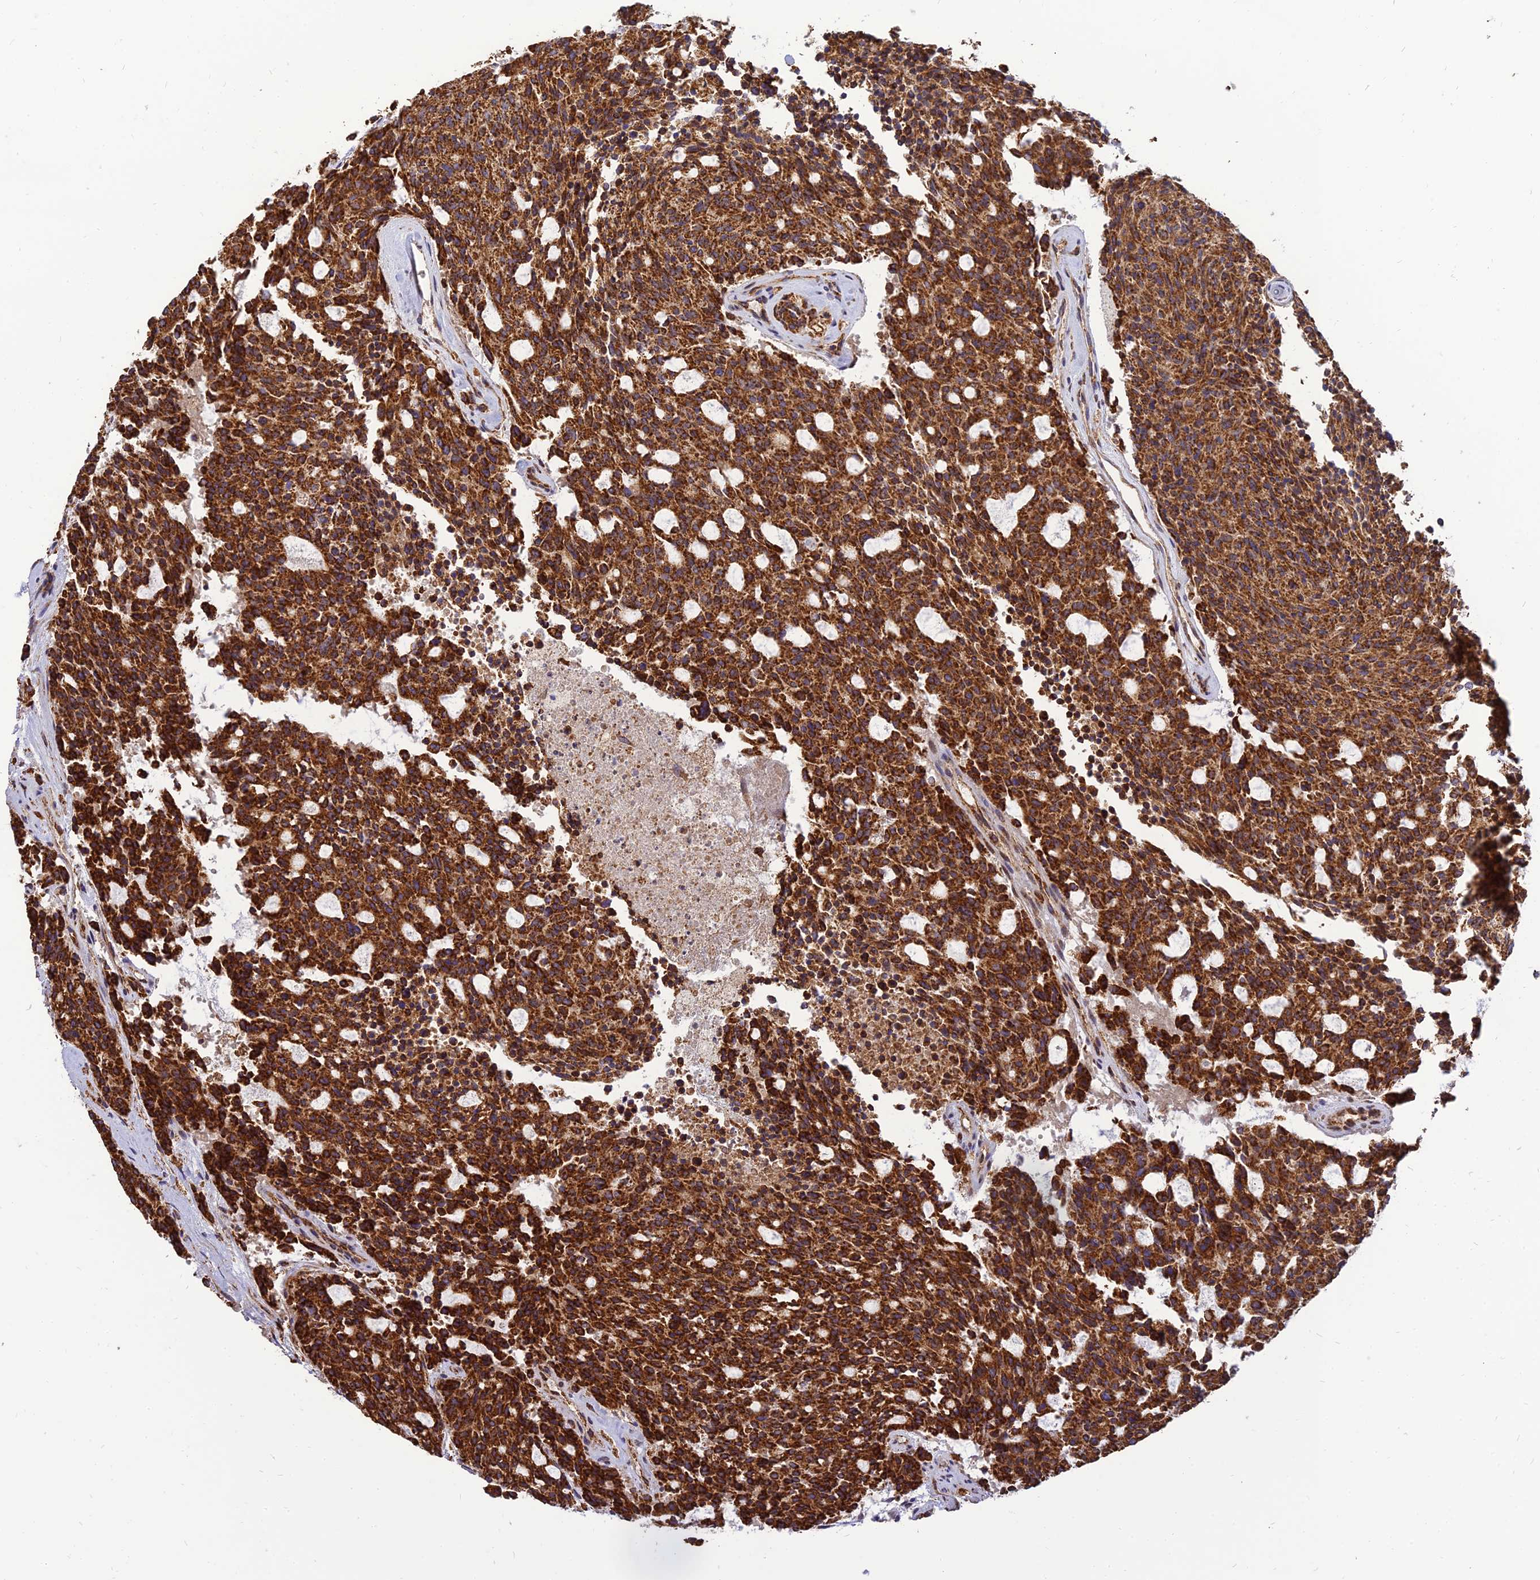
{"staining": {"intensity": "strong", "quantity": ">75%", "location": "cytoplasmic/membranous"}, "tissue": "carcinoid", "cell_type": "Tumor cells", "image_type": "cancer", "snomed": [{"axis": "morphology", "description": "Carcinoid, malignant, NOS"}, {"axis": "topography", "description": "Pancreas"}], "caption": "Immunohistochemistry micrograph of neoplastic tissue: carcinoid stained using IHC exhibits high levels of strong protein expression localized specifically in the cytoplasmic/membranous of tumor cells, appearing as a cytoplasmic/membranous brown color.", "gene": "THUMPD2", "patient": {"sex": "female", "age": 54}}